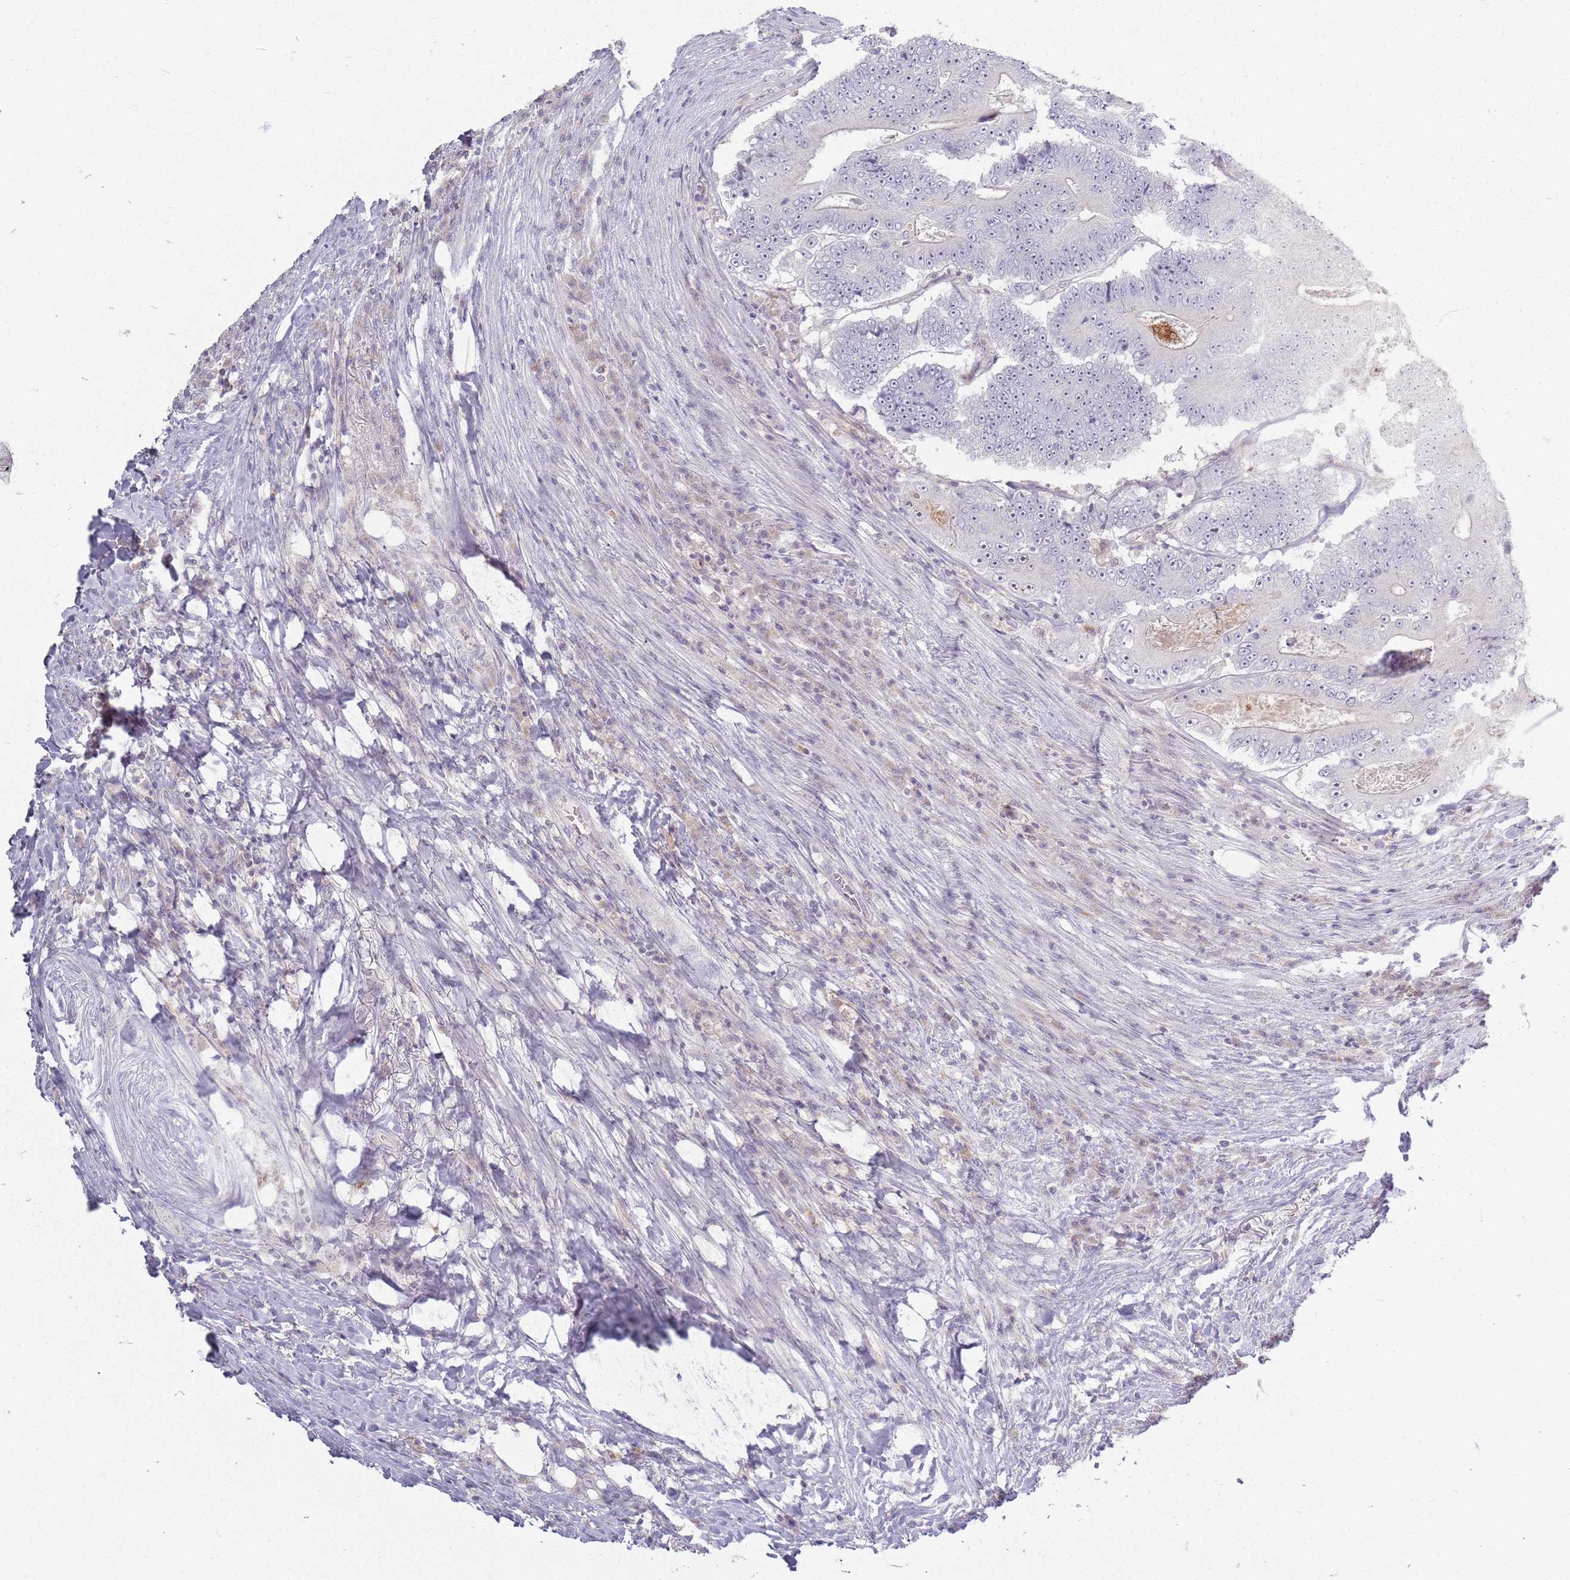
{"staining": {"intensity": "negative", "quantity": "none", "location": "none"}, "tissue": "colorectal cancer", "cell_type": "Tumor cells", "image_type": "cancer", "snomed": [{"axis": "morphology", "description": "Adenocarcinoma, NOS"}, {"axis": "topography", "description": "Colon"}], "caption": "There is no significant positivity in tumor cells of colorectal cancer. (DAB IHC visualized using brightfield microscopy, high magnification).", "gene": "ZDHHC2", "patient": {"sex": "male", "age": 83}}